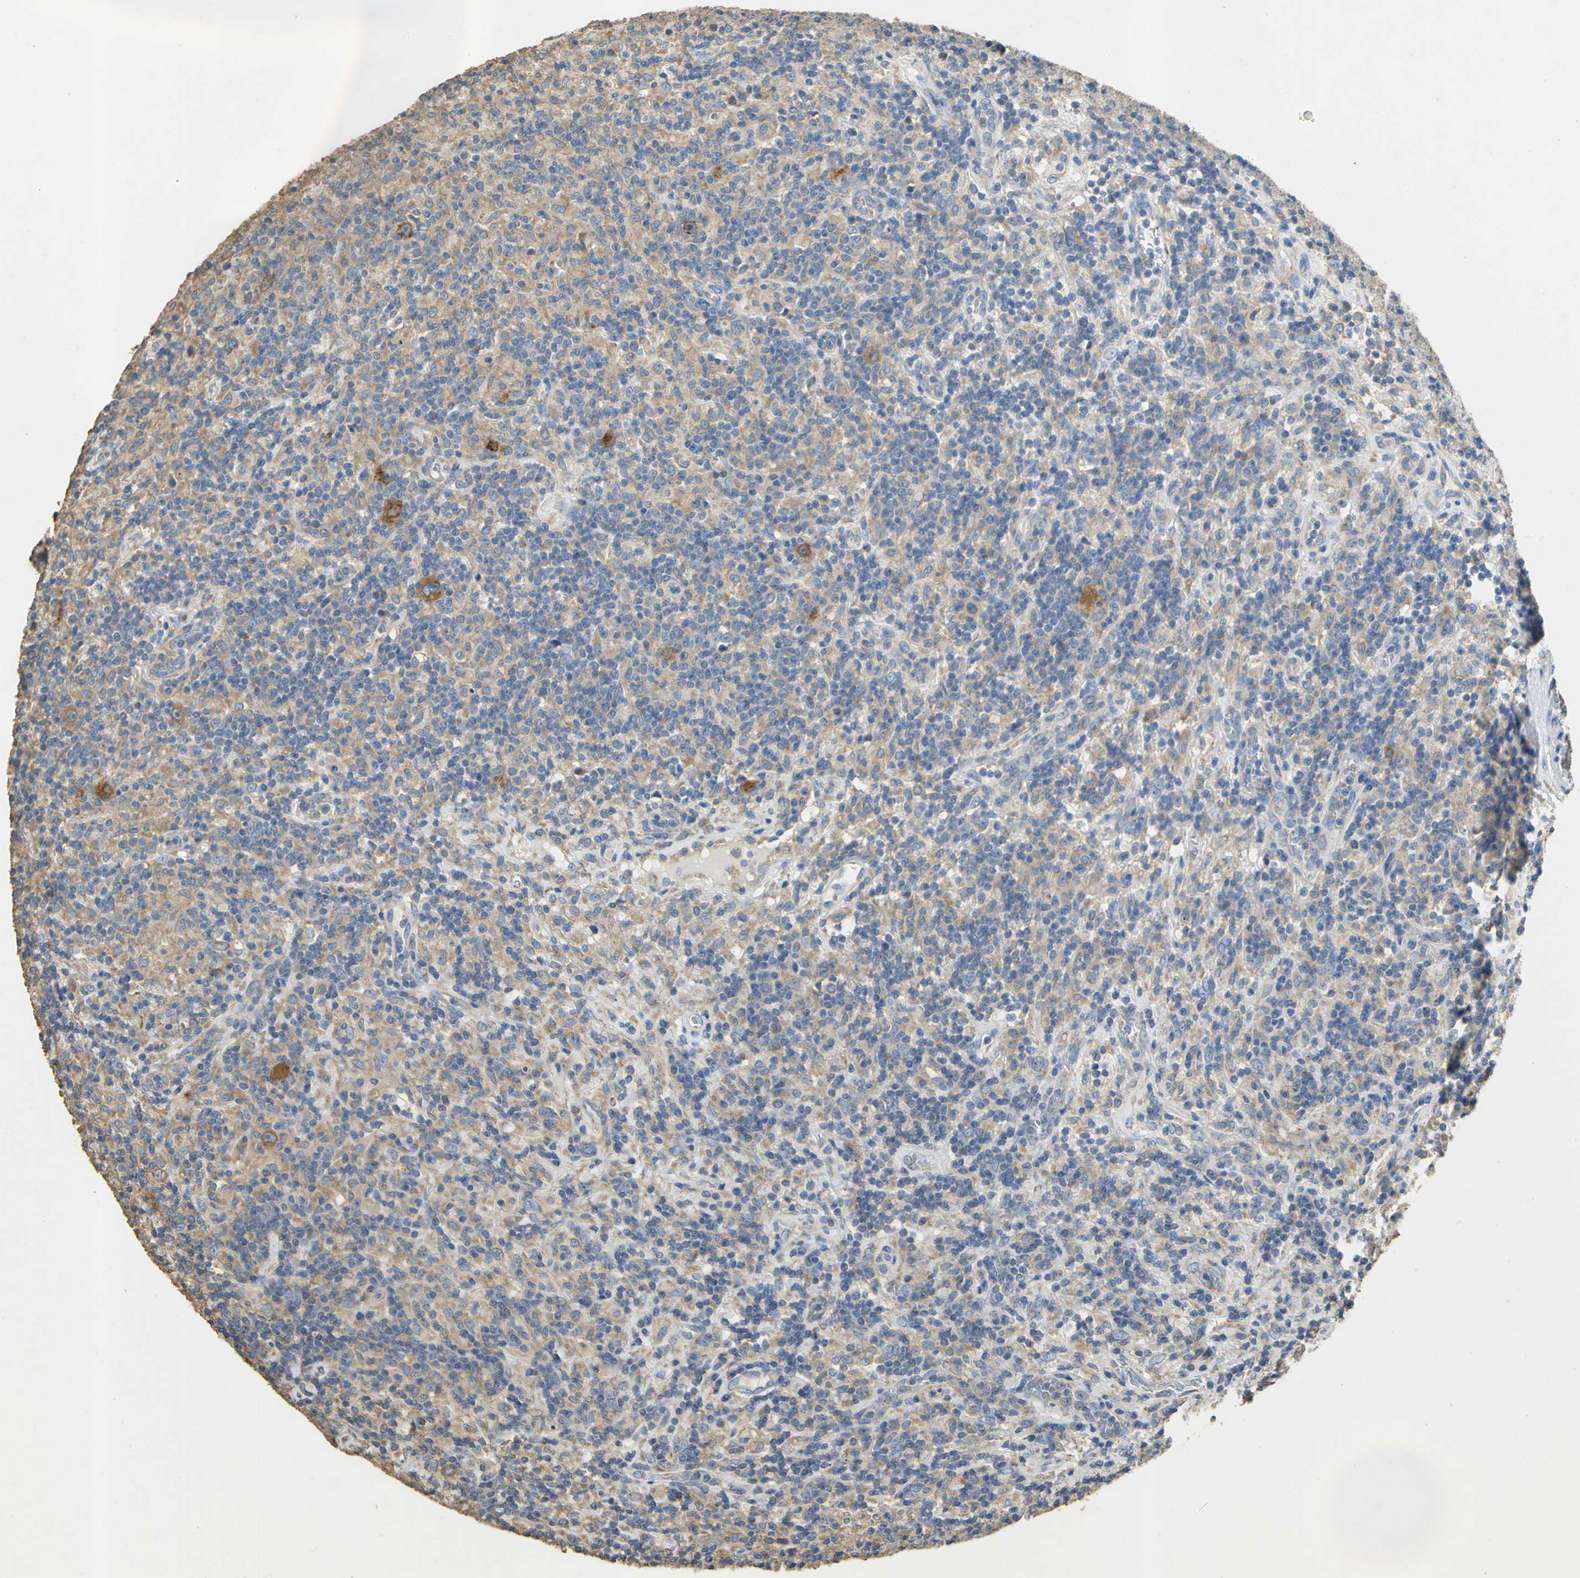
{"staining": {"intensity": "moderate", "quantity": "25%-75%", "location": "cytoplasmic/membranous"}, "tissue": "lymphoma", "cell_type": "Tumor cells", "image_type": "cancer", "snomed": [{"axis": "morphology", "description": "Hodgkin's disease, NOS"}, {"axis": "topography", "description": "Lymph node"}], "caption": "A histopathology image of human Hodgkin's disease stained for a protein displays moderate cytoplasmic/membranous brown staining in tumor cells. The staining was performed using DAB (3,3'-diaminobenzidine), with brown indicating positive protein expression. Nuclei are stained blue with hematoxylin.", "gene": "ACSL4", "patient": {"sex": "male", "age": 70}}